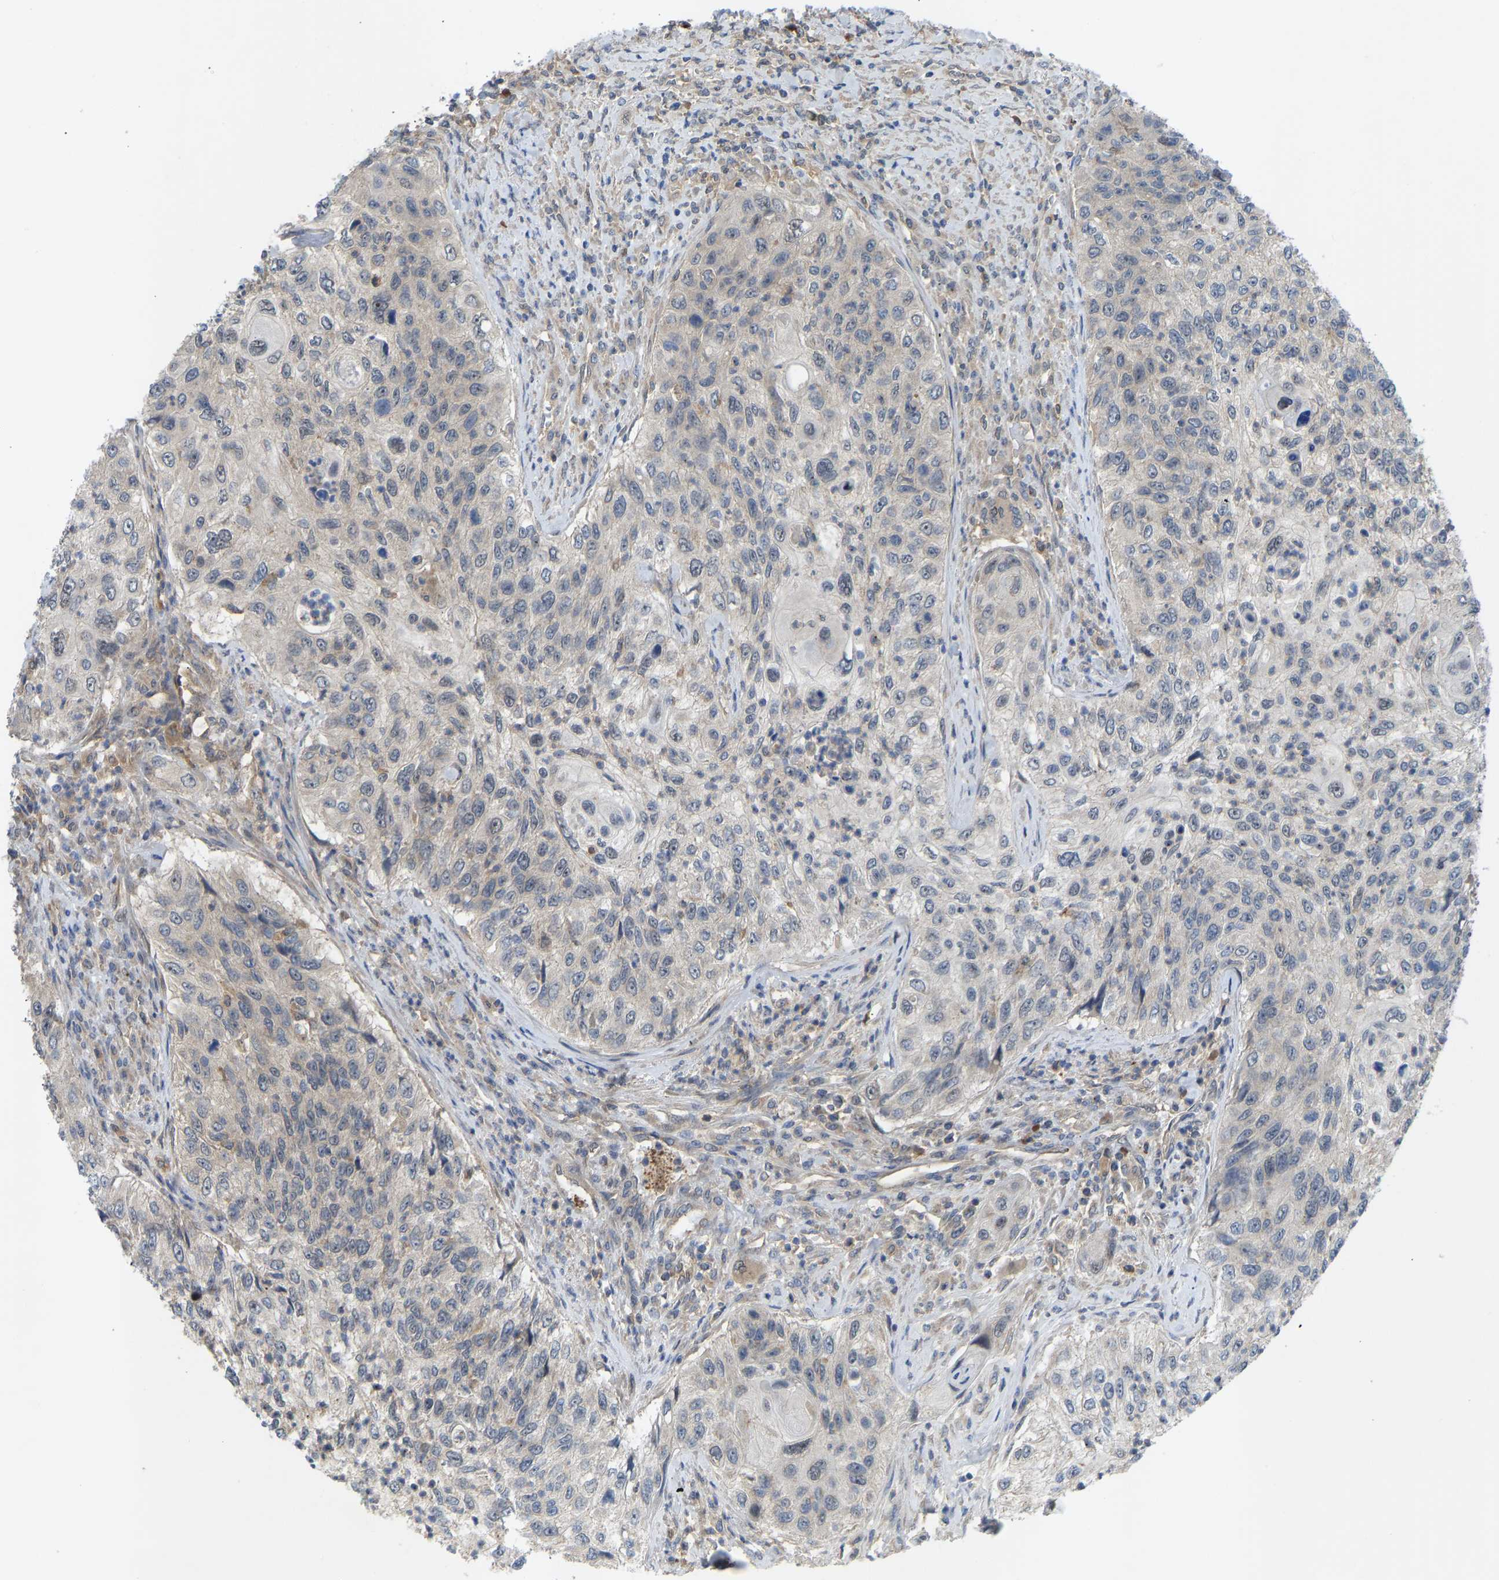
{"staining": {"intensity": "negative", "quantity": "none", "location": "none"}, "tissue": "urothelial cancer", "cell_type": "Tumor cells", "image_type": "cancer", "snomed": [{"axis": "morphology", "description": "Urothelial carcinoma, High grade"}, {"axis": "topography", "description": "Urinary bladder"}], "caption": "This is an immunohistochemistry histopathology image of urothelial cancer. There is no expression in tumor cells.", "gene": "ZNF251", "patient": {"sex": "female", "age": 60}}